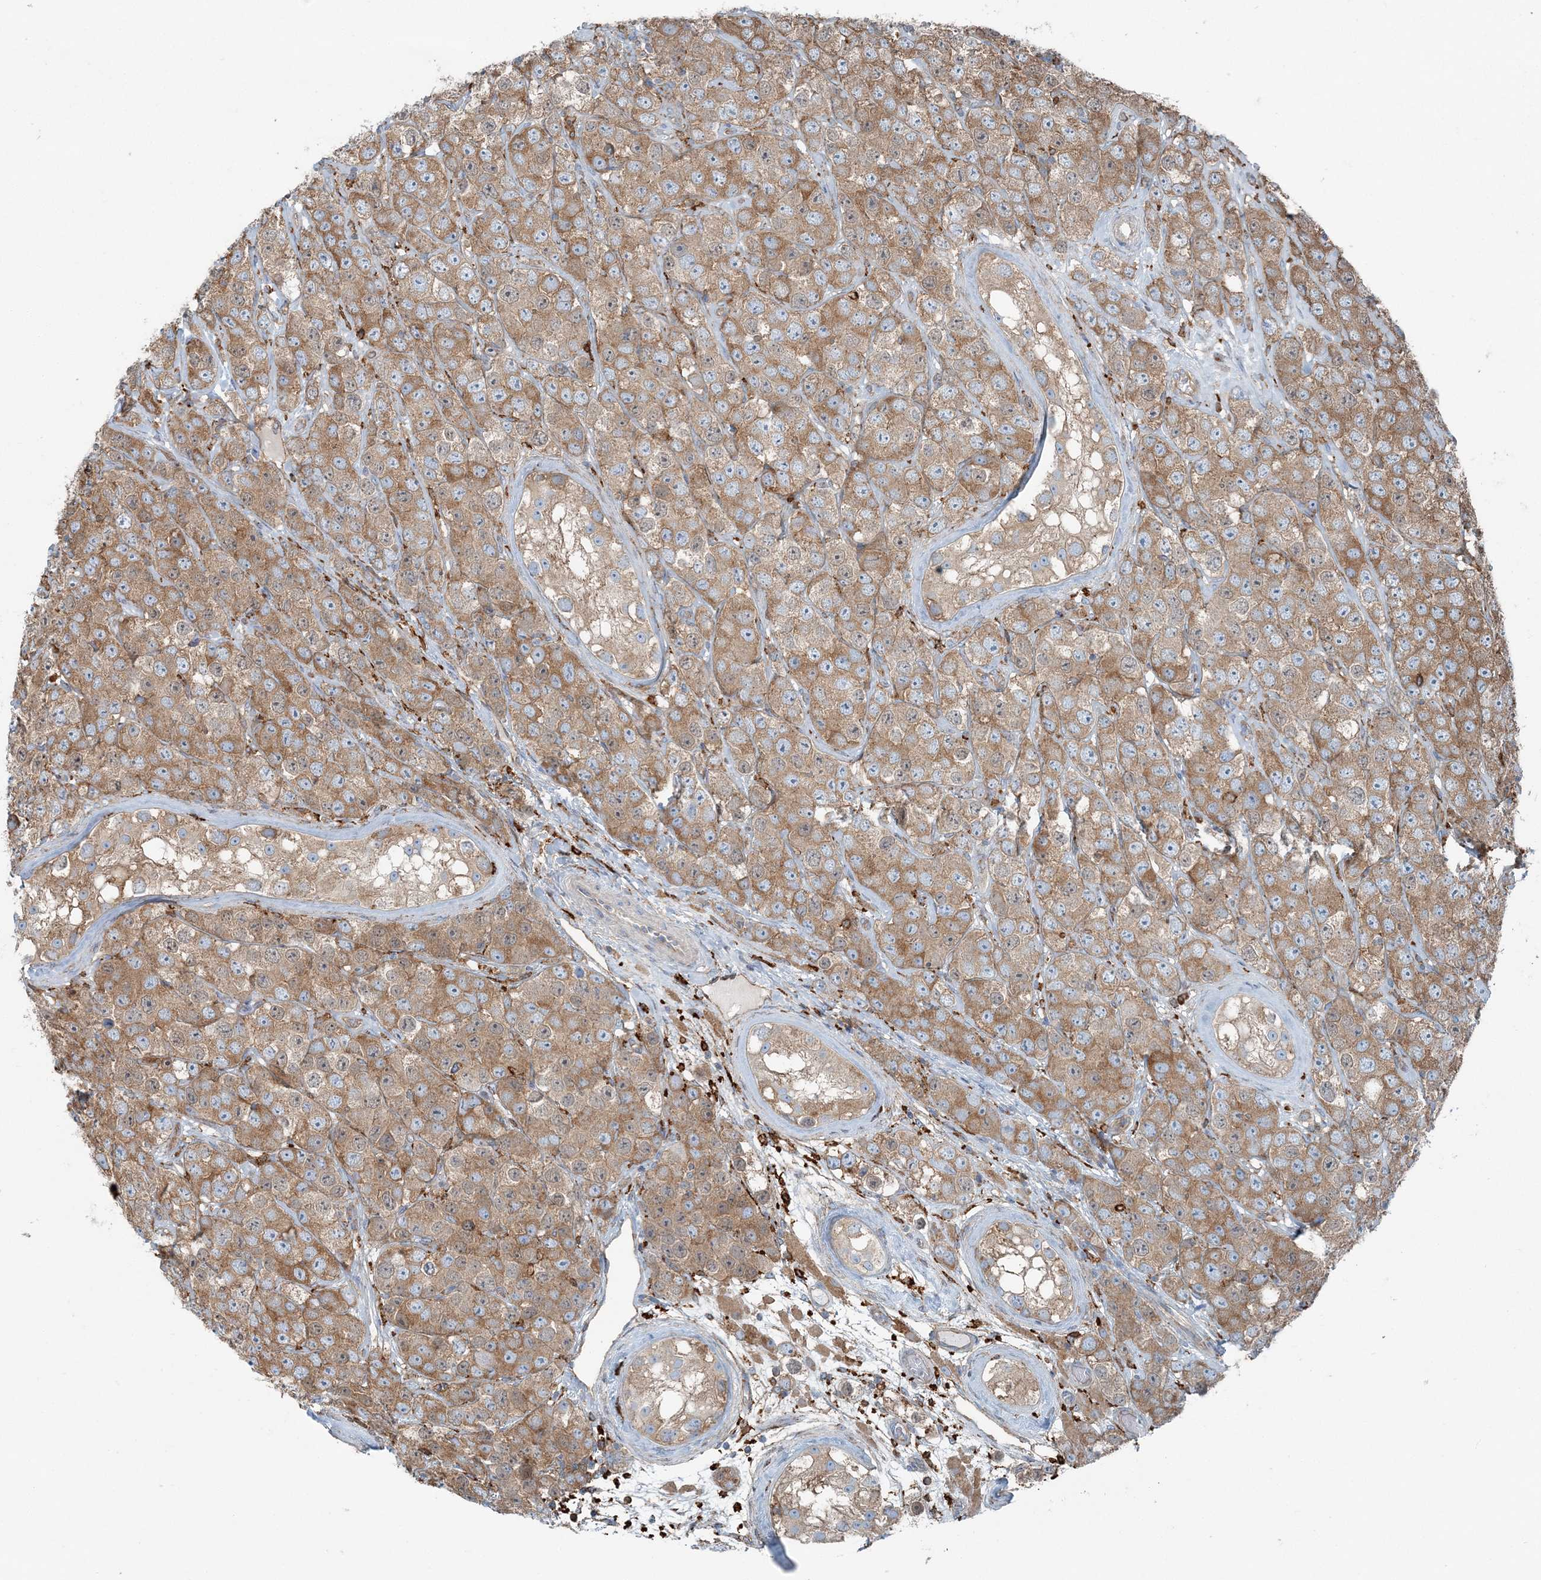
{"staining": {"intensity": "moderate", "quantity": ">75%", "location": "cytoplasmic/membranous"}, "tissue": "testis cancer", "cell_type": "Tumor cells", "image_type": "cancer", "snomed": [{"axis": "morphology", "description": "Seminoma, NOS"}, {"axis": "topography", "description": "Testis"}], "caption": "DAB immunohistochemical staining of human seminoma (testis) displays moderate cytoplasmic/membranous protein positivity in approximately >75% of tumor cells.", "gene": "SNX2", "patient": {"sex": "male", "age": 28}}